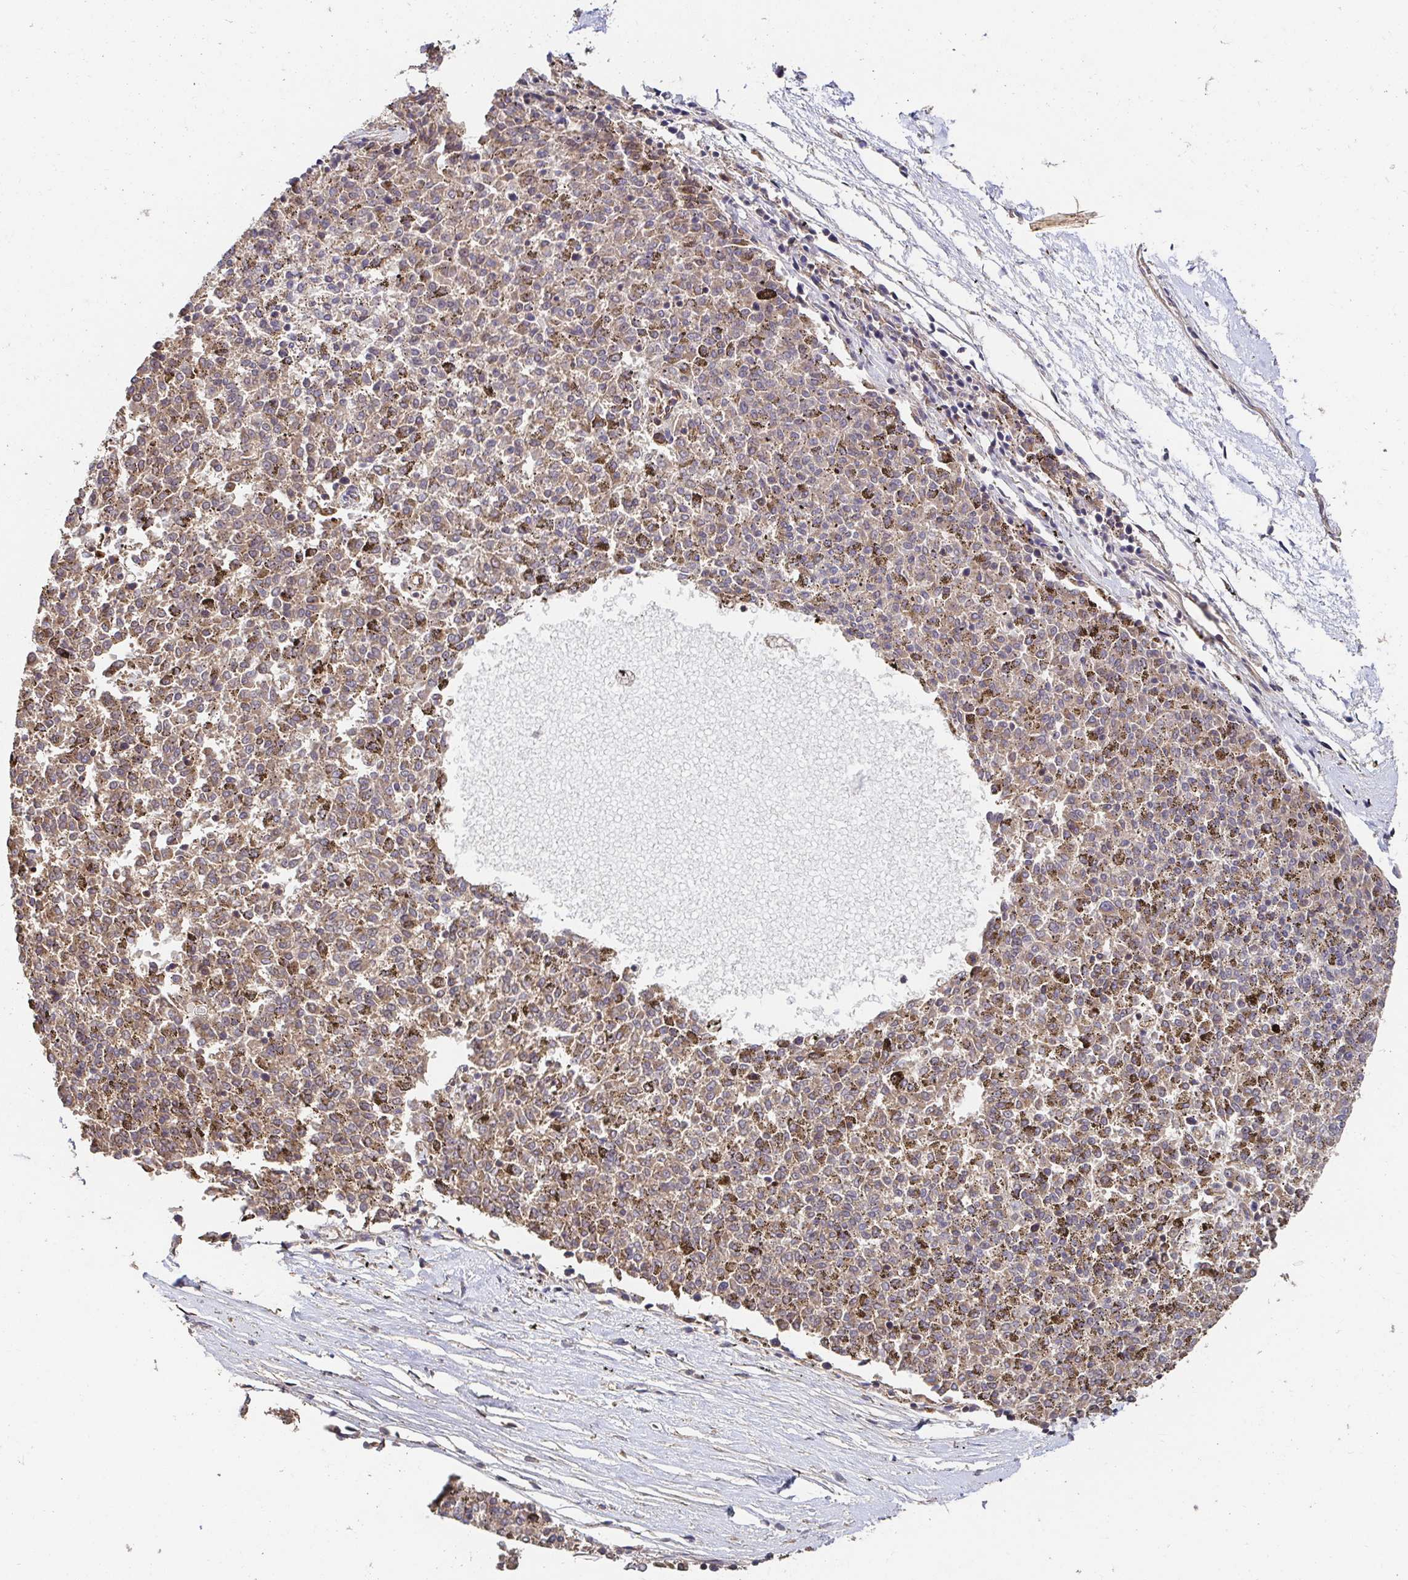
{"staining": {"intensity": "moderate", "quantity": ">75%", "location": "cytoplasmic/membranous"}, "tissue": "melanoma", "cell_type": "Tumor cells", "image_type": "cancer", "snomed": [{"axis": "morphology", "description": "Malignant melanoma, NOS"}, {"axis": "topography", "description": "Skin"}], "caption": "Human malignant melanoma stained for a protein (brown) exhibits moderate cytoplasmic/membranous positive expression in approximately >75% of tumor cells.", "gene": "APBB1", "patient": {"sex": "female", "age": 72}}